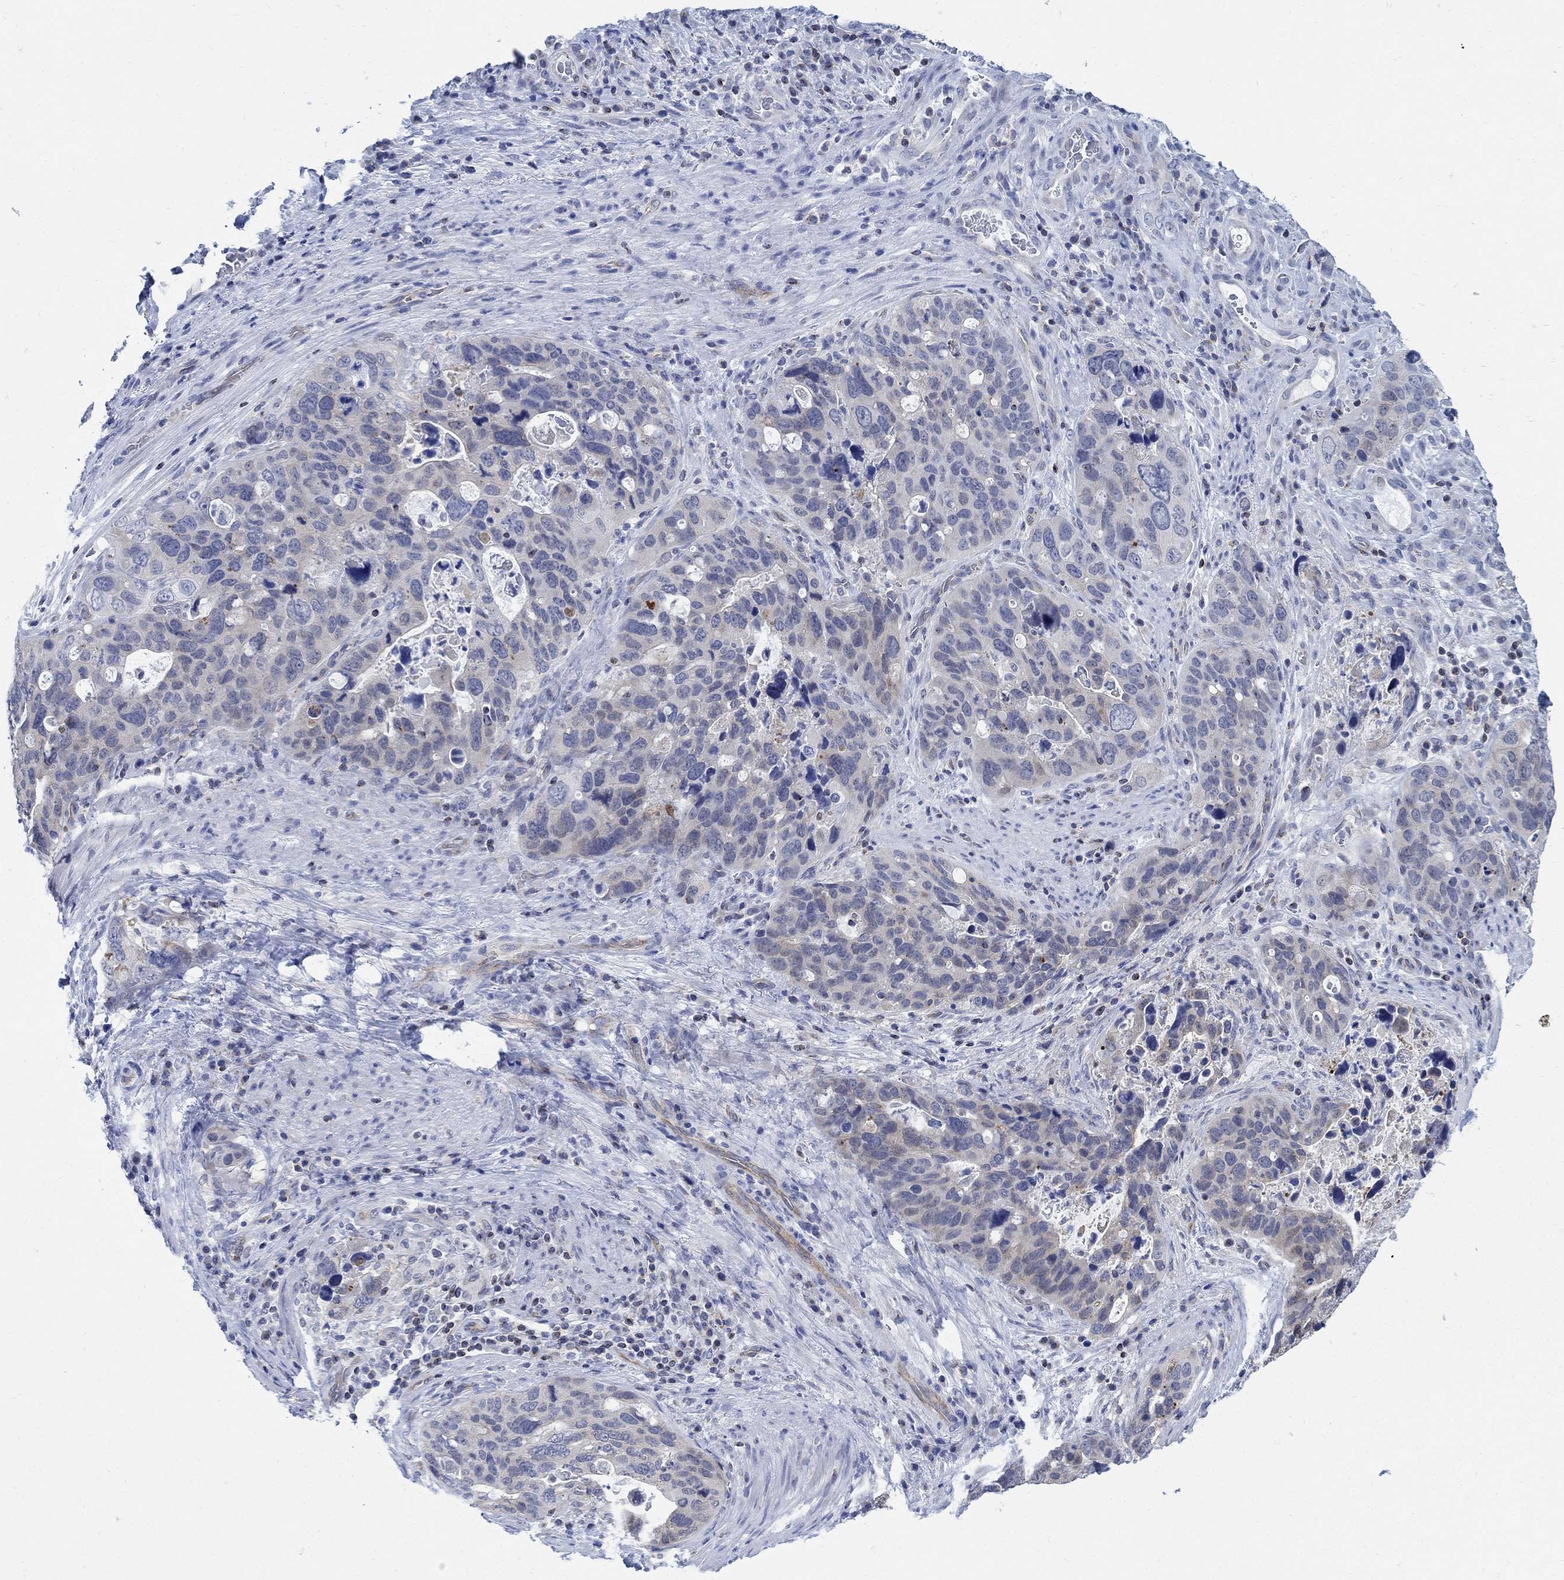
{"staining": {"intensity": "negative", "quantity": "none", "location": "none"}, "tissue": "stomach cancer", "cell_type": "Tumor cells", "image_type": "cancer", "snomed": [{"axis": "morphology", "description": "Adenocarcinoma, NOS"}, {"axis": "topography", "description": "Stomach"}], "caption": "Immunohistochemistry of adenocarcinoma (stomach) shows no positivity in tumor cells. (DAB immunohistochemistry (IHC) with hematoxylin counter stain).", "gene": "PHF21B", "patient": {"sex": "male", "age": 54}}